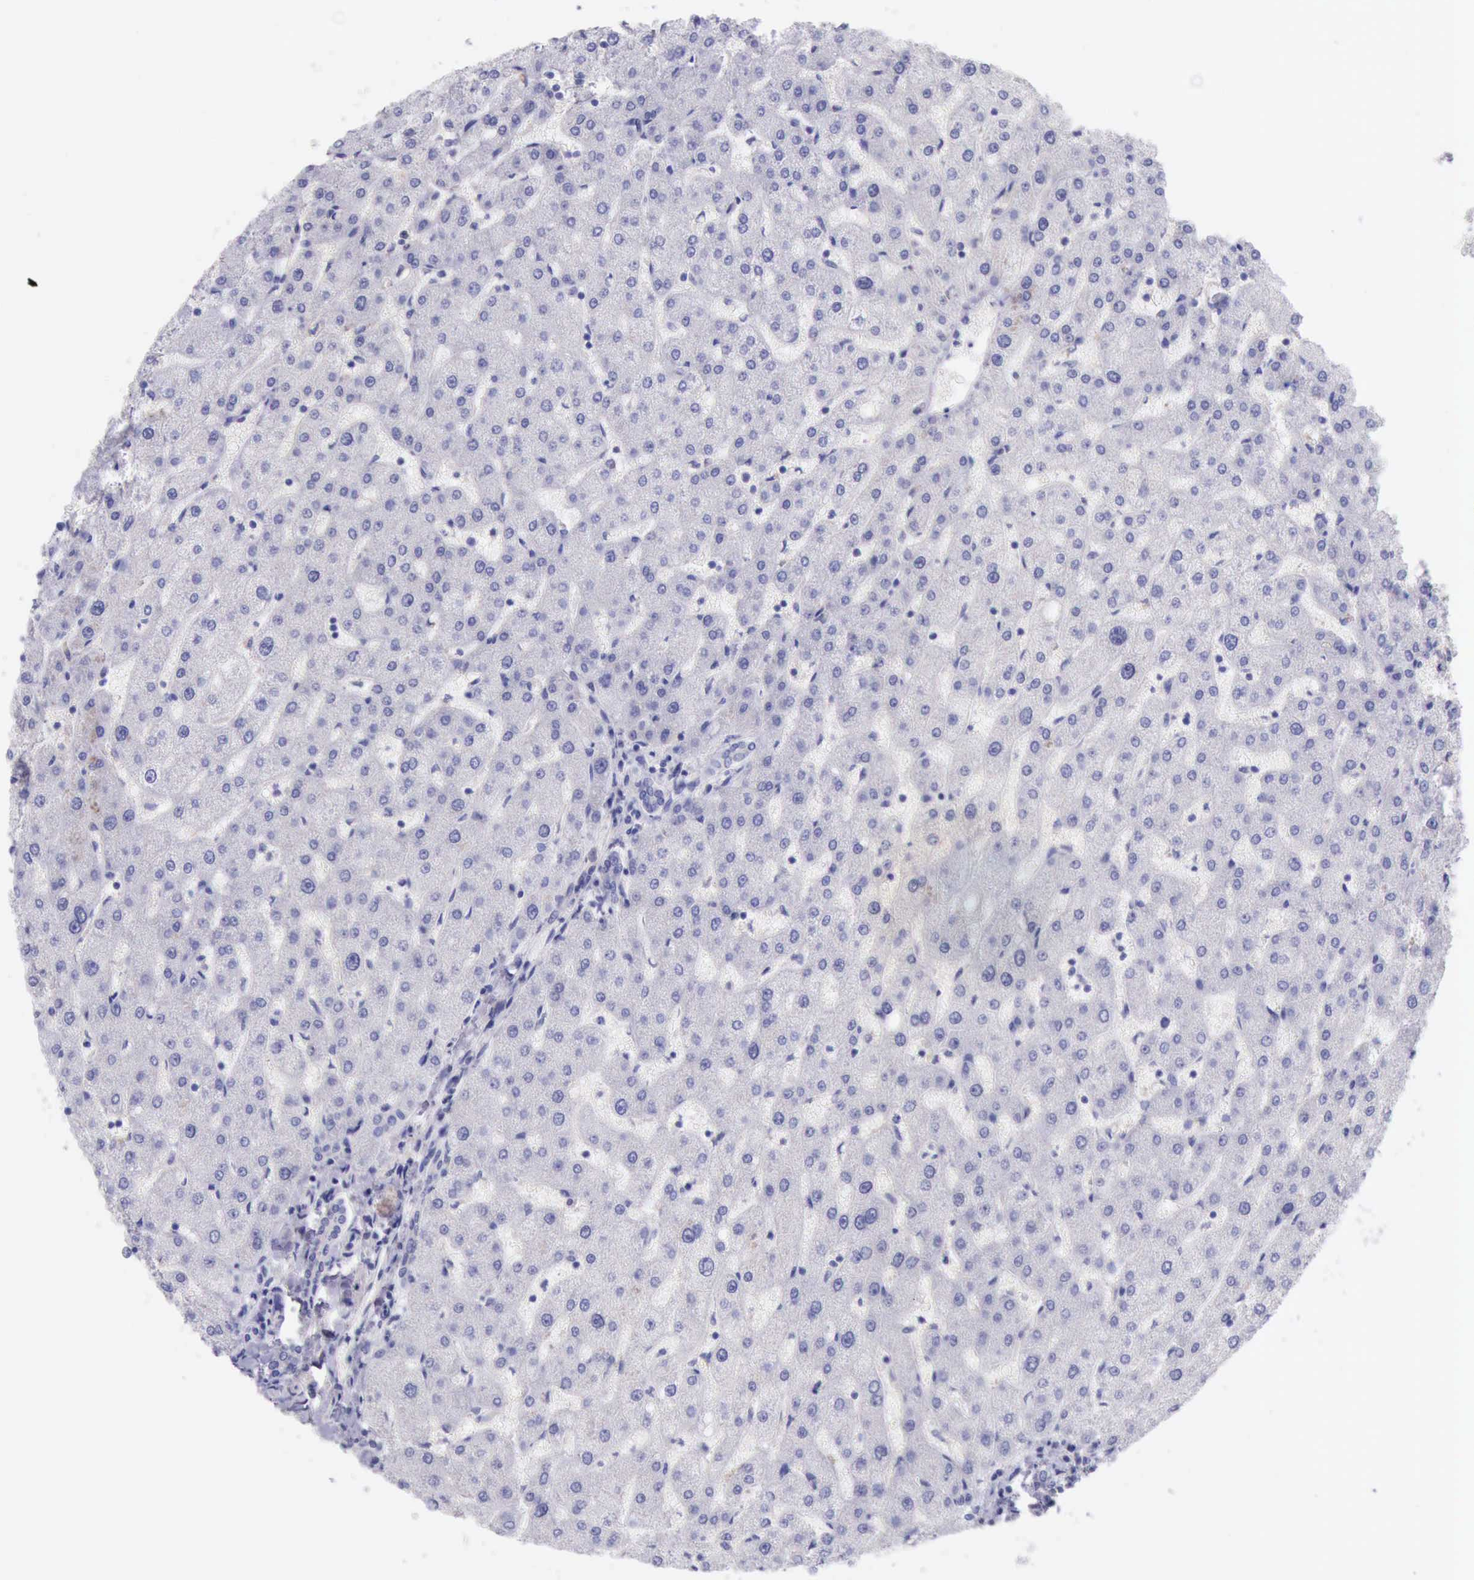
{"staining": {"intensity": "negative", "quantity": "none", "location": "none"}, "tissue": "liver", "cell_type": "Cholangiocytes", "image_type": "normal", "snomed": [{"axis": "morphology", "description": "Normal tissue, NOS"}, {"axis": "topography", "description": "Liver"}], "caption": "This micrograph is of benign liver stained with immunohistochemistry to label a protein in brown with the nuclei are counter-stained blue. There is no positivity in cholangiocytes.", "gene": "LRFN5", "patient": {"sex": "male", "age": 67}}